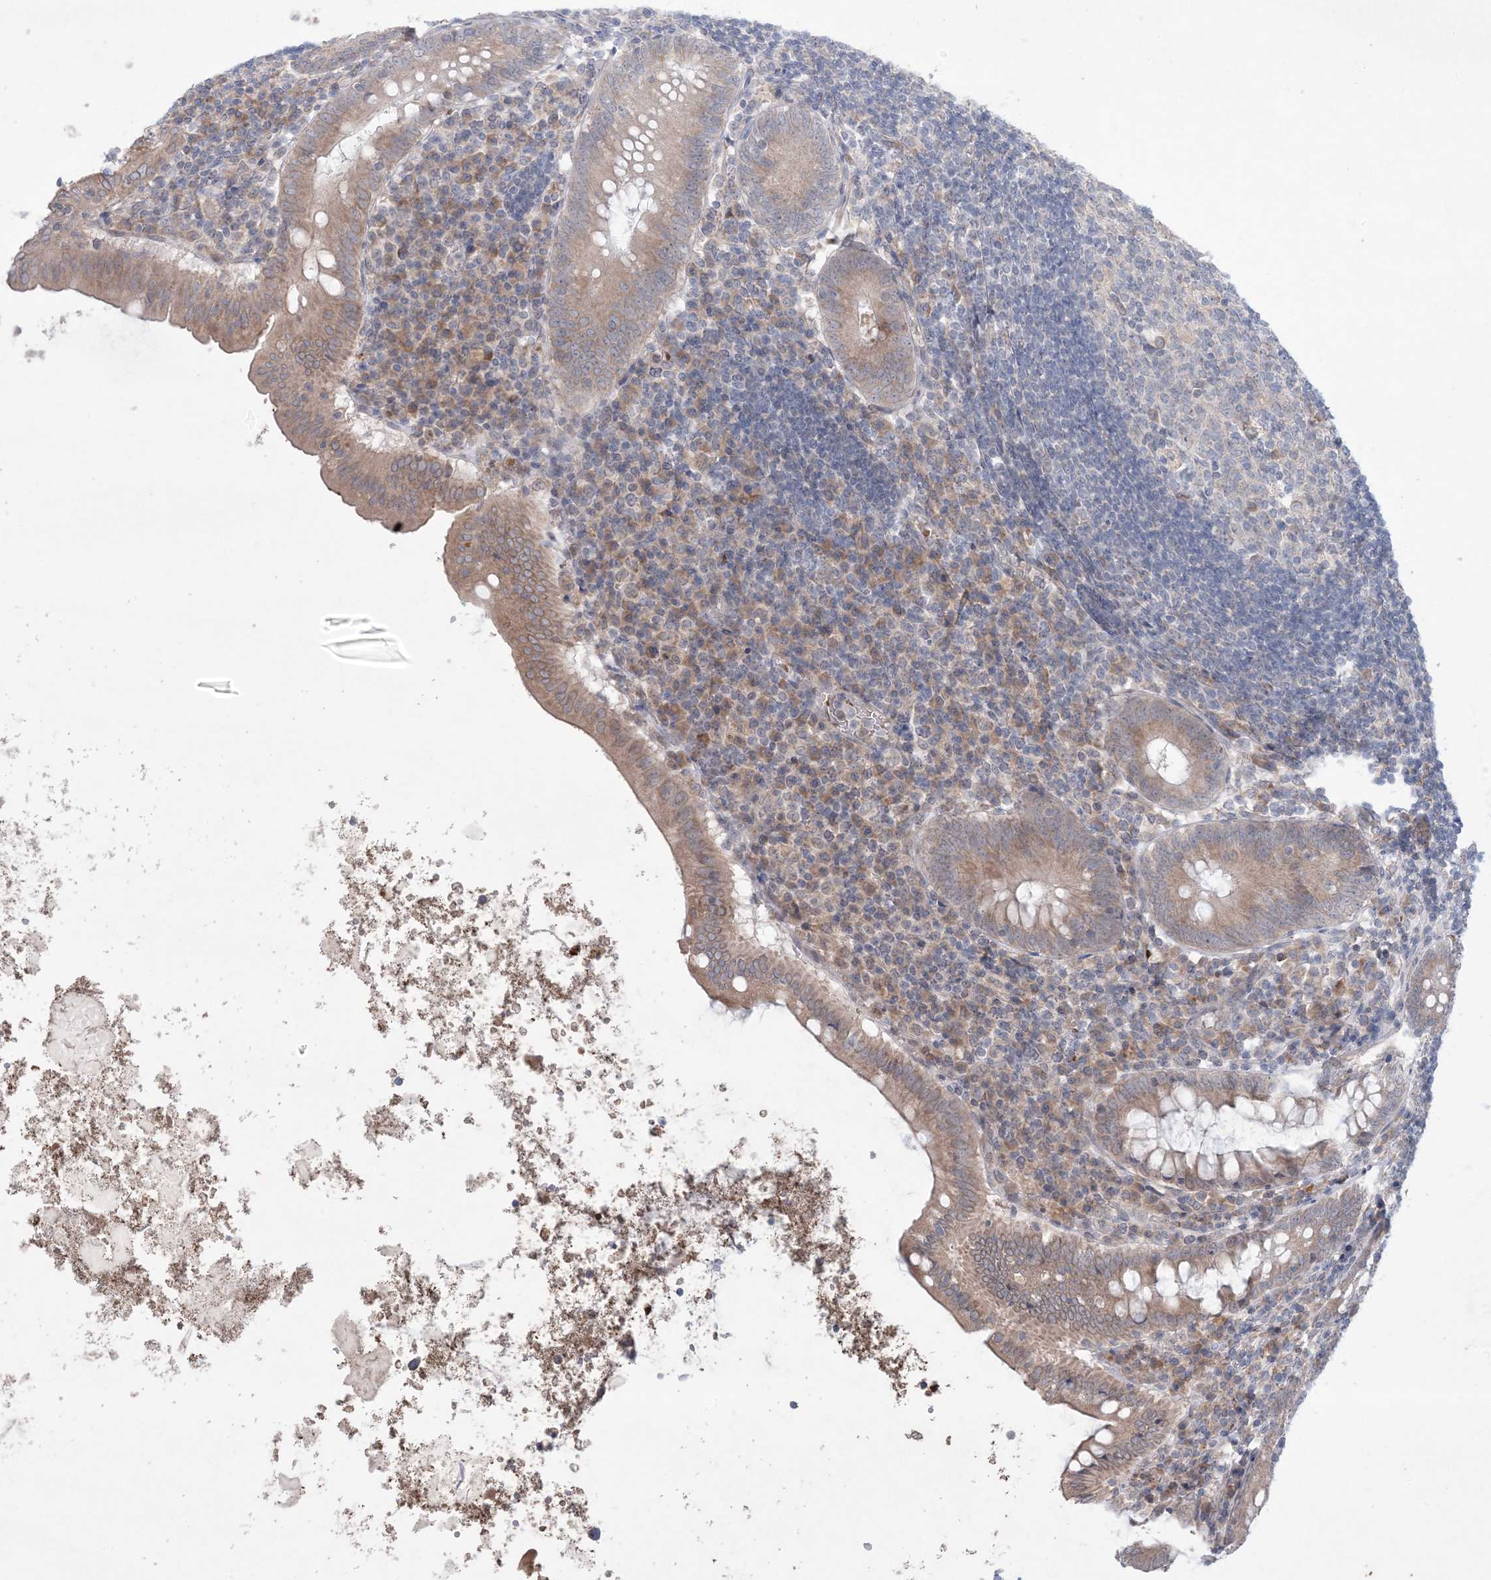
{"staining": {"intensity": "moderate", "quantity": ">75%", "location": "cytoplasmic/membranous"}, "tissue": "appendix", "cell_type": "Glandular cells", "image_type": "normal", "snomed": [{"axis": "morphology", "description": "Normal tissue, NOS"}, {"axis": "topography", "description": "Appendix"}], "caption": "DAB (3,3'-diaminobenzidine) immunohistochemical staining of normal appendix shows moderate cytoplasmic/membranous protein positivity in about >75% of glandular cells.", "gene": "MMGT1", "patient": {"sex": "female", "age": 54}}